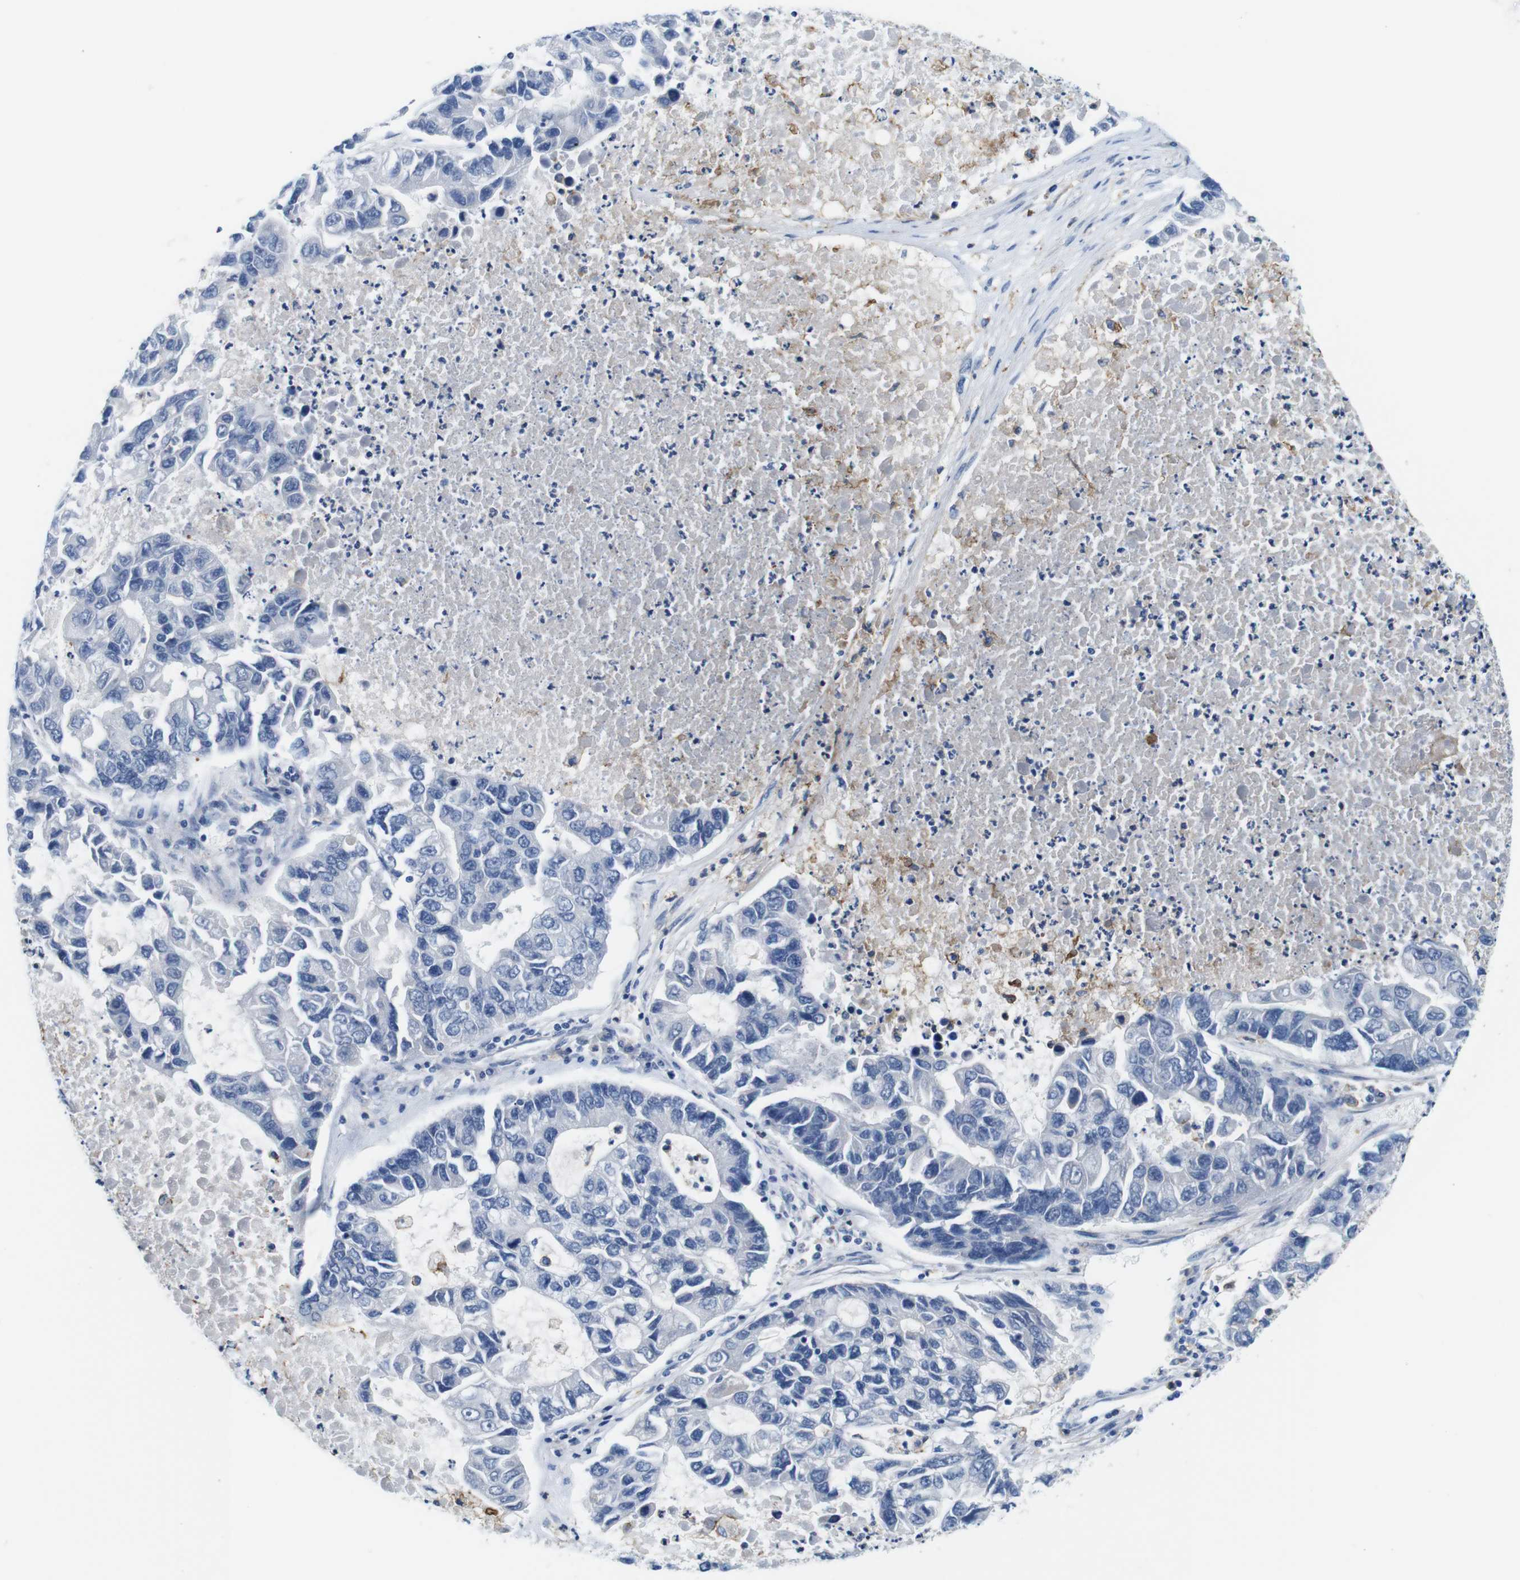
{"staining": {"intensity": "negative", "quantity": "none", "location": "none"}, "tissue": "lung cancer", "cell_type": "Tumor cells", "image_type": "cancer", "snomed": [{"axis": "morphology", "description": "Adenocarcinoma, NOS"}, {"axis": "topography", "description": "Lung"}], "caption": "Protein analysis of lung cancer (adenocarcinoma) exhibits no significant expression in tumor cells.", "gene": "CD300C", "patient": {"sex": "female", "age": 51}}